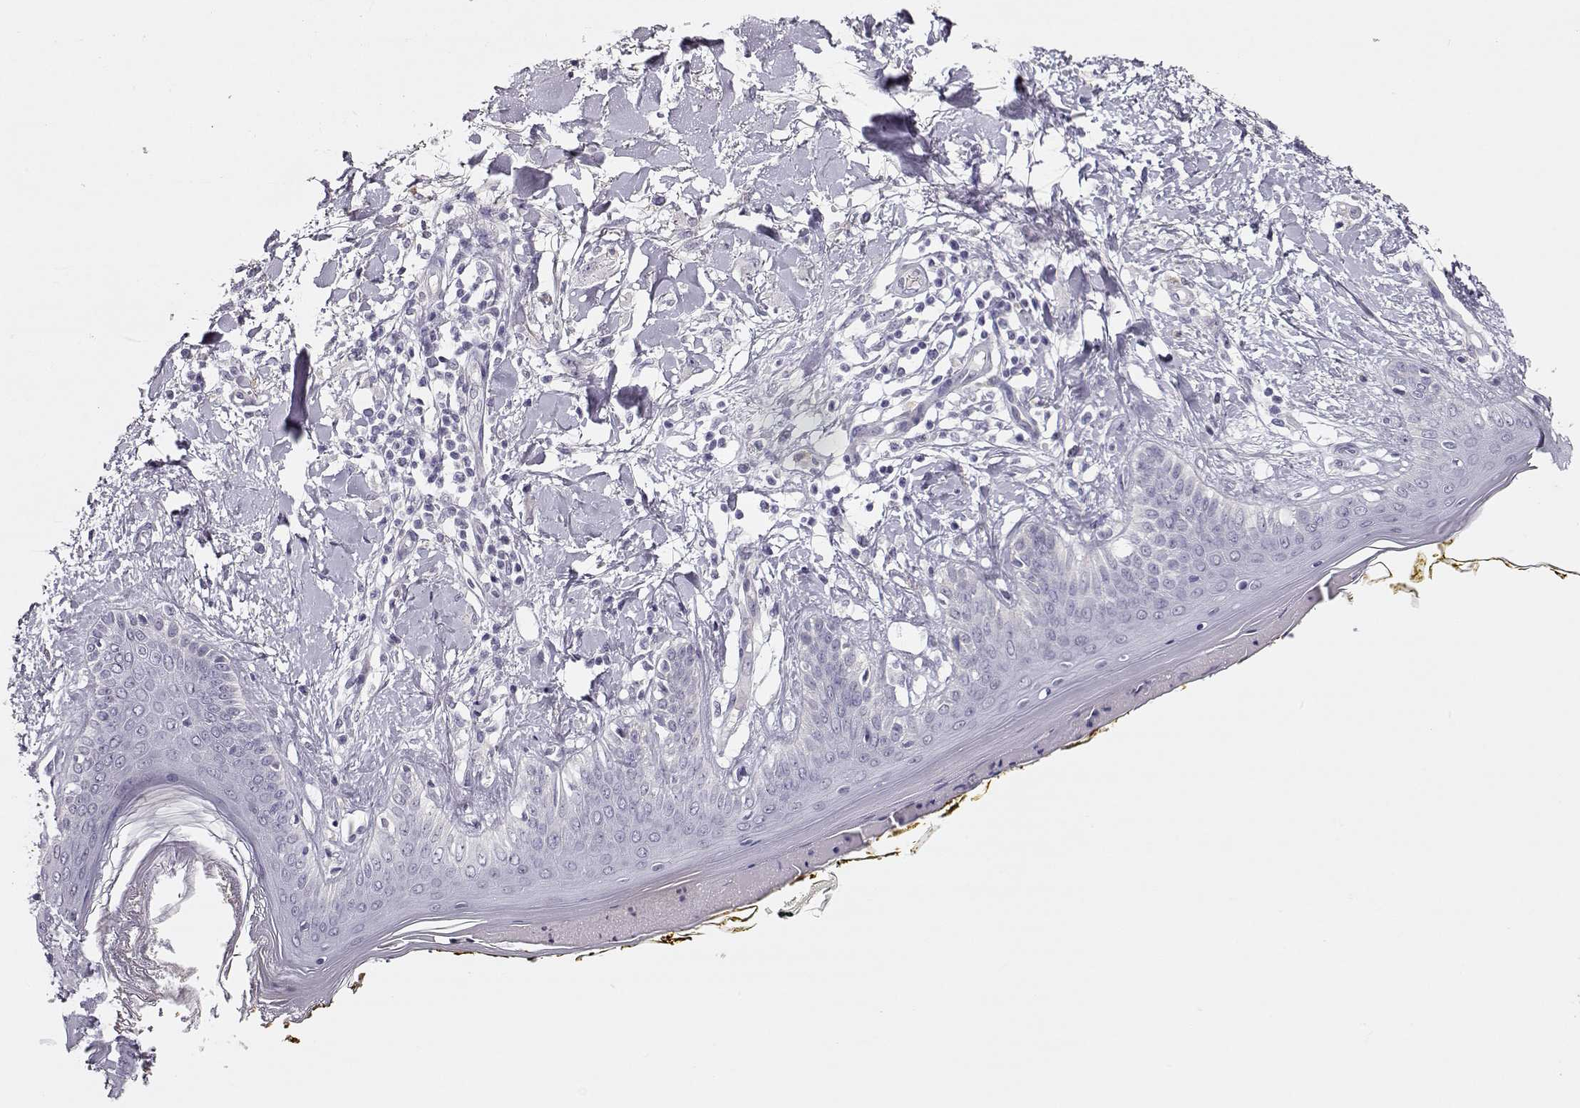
{"staining": {"intensity": "negative", "quantity": "none", "location": "none"}, "tissue": "skin", "cell_type": "Fibroblasts", "image_type": "normal", "snomed": [{"axis": "morphology", "description": "Normal tissue, NOS"}, {"axis": "topography", "description": "Skin"}], "caption": "A photomicrograph of human skin is negative for staining in fibroblasts. (Stains: DAB (3,3'-diaminobenzidine) immunohistochemistry (IHC) with hematoxylin counter stain, Microscopy: brightfield microscopy at high magnification).", "gene": "TTC26", "patient": {"sex": "female", "age": 34}}